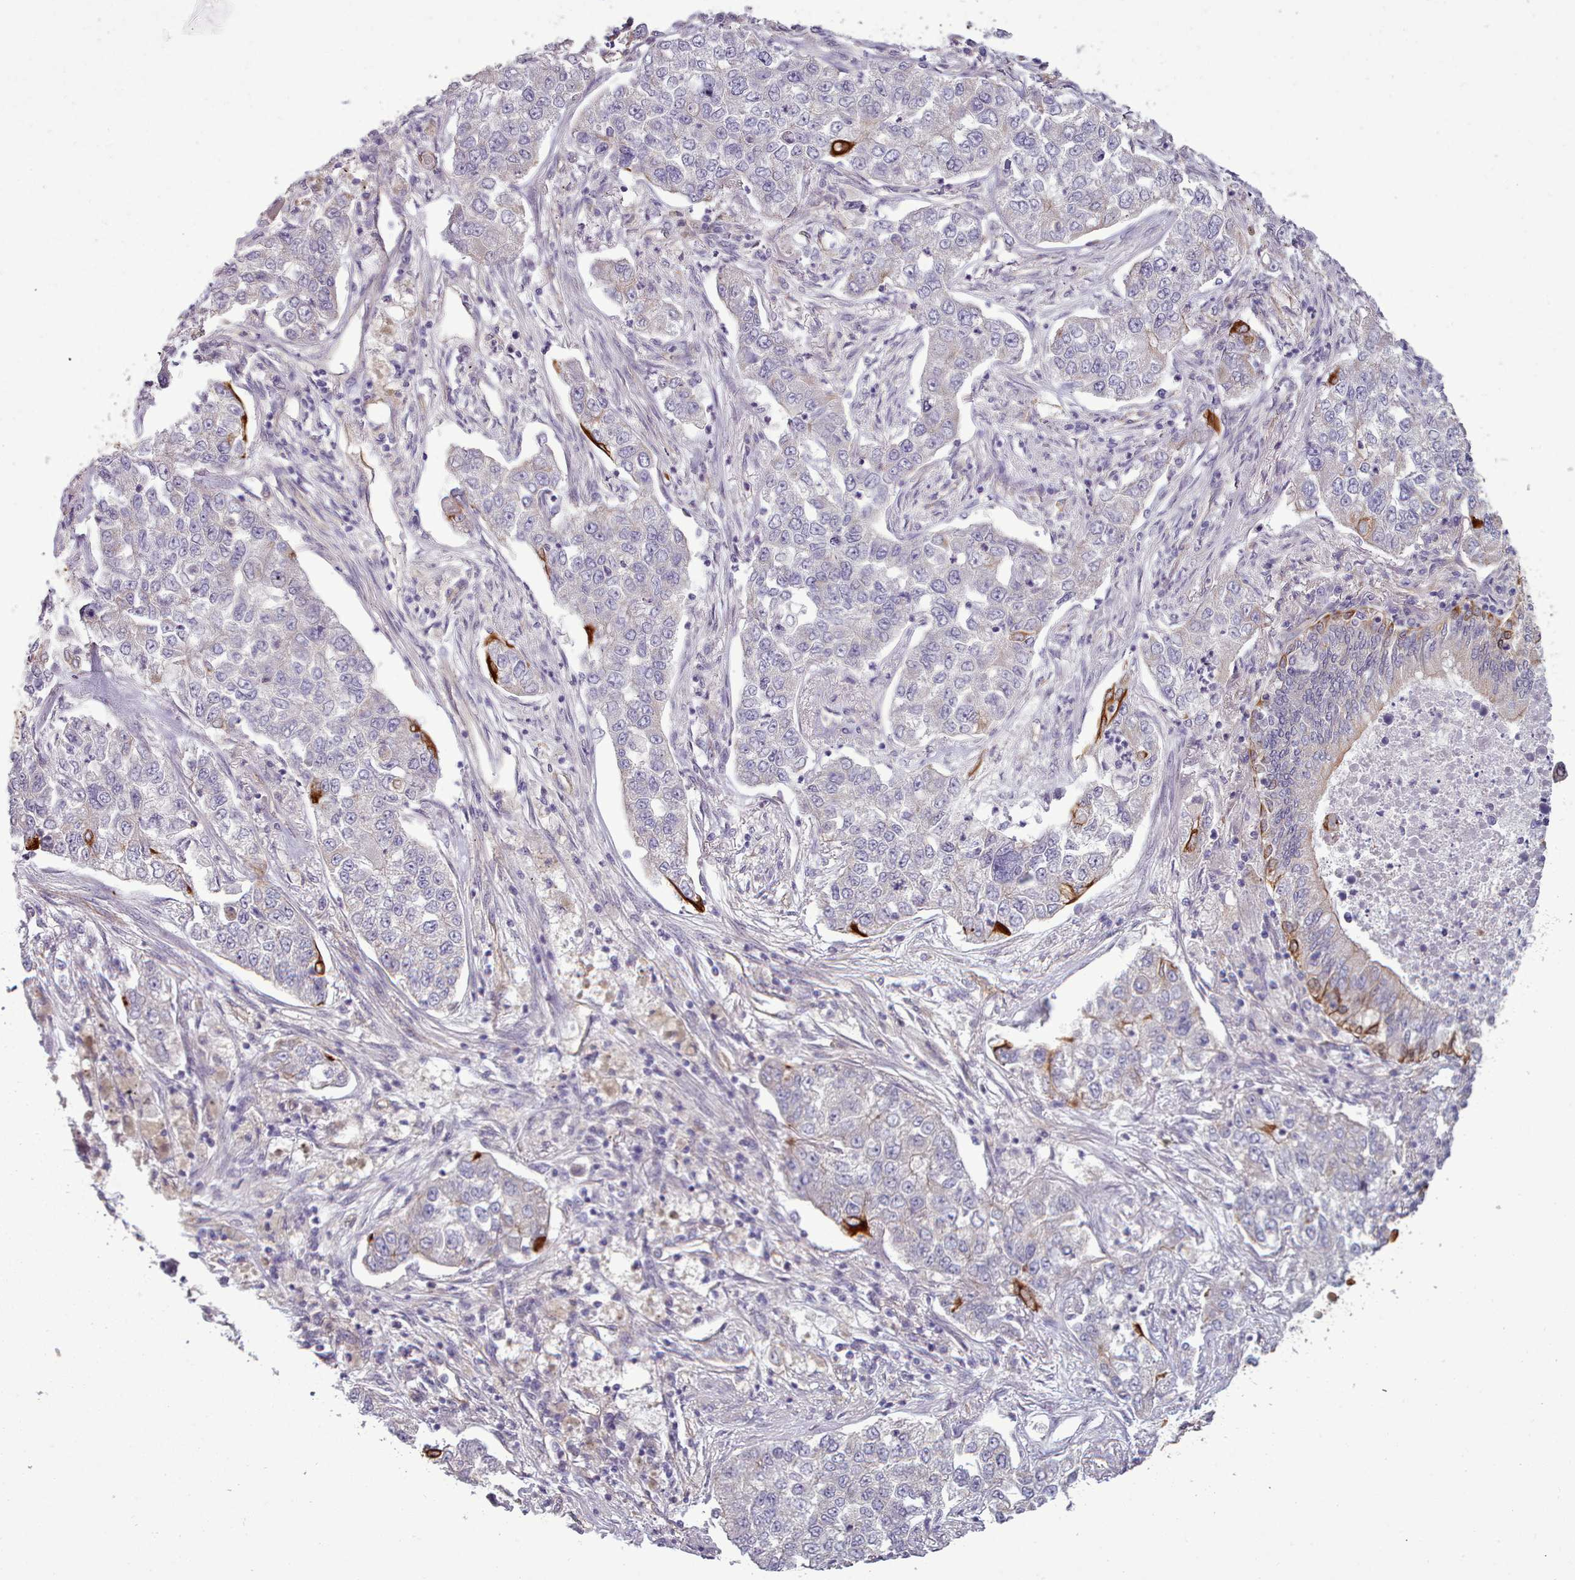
{"staining": {"intensity": "strong", "quantity": "<25%", "location": "cytoplasmic/membranous"}, "tissue": "lung cancer", "cell_type": "Tumor cells", "image_type": "cancer", "snomed": [{"axis": "morphology", "description": "Squamous cell carcinoma, NOS"}, {"axis": "topography", "description": "Lung"}], "caption": "Protein expression analysis of human squamous cell carcinoma (lung) reveals strong cytoplasmic/membranous expression in about <25% of tumor cells.", "gene": "PLD4", "patient": {"sex": "male", "age": 74}}